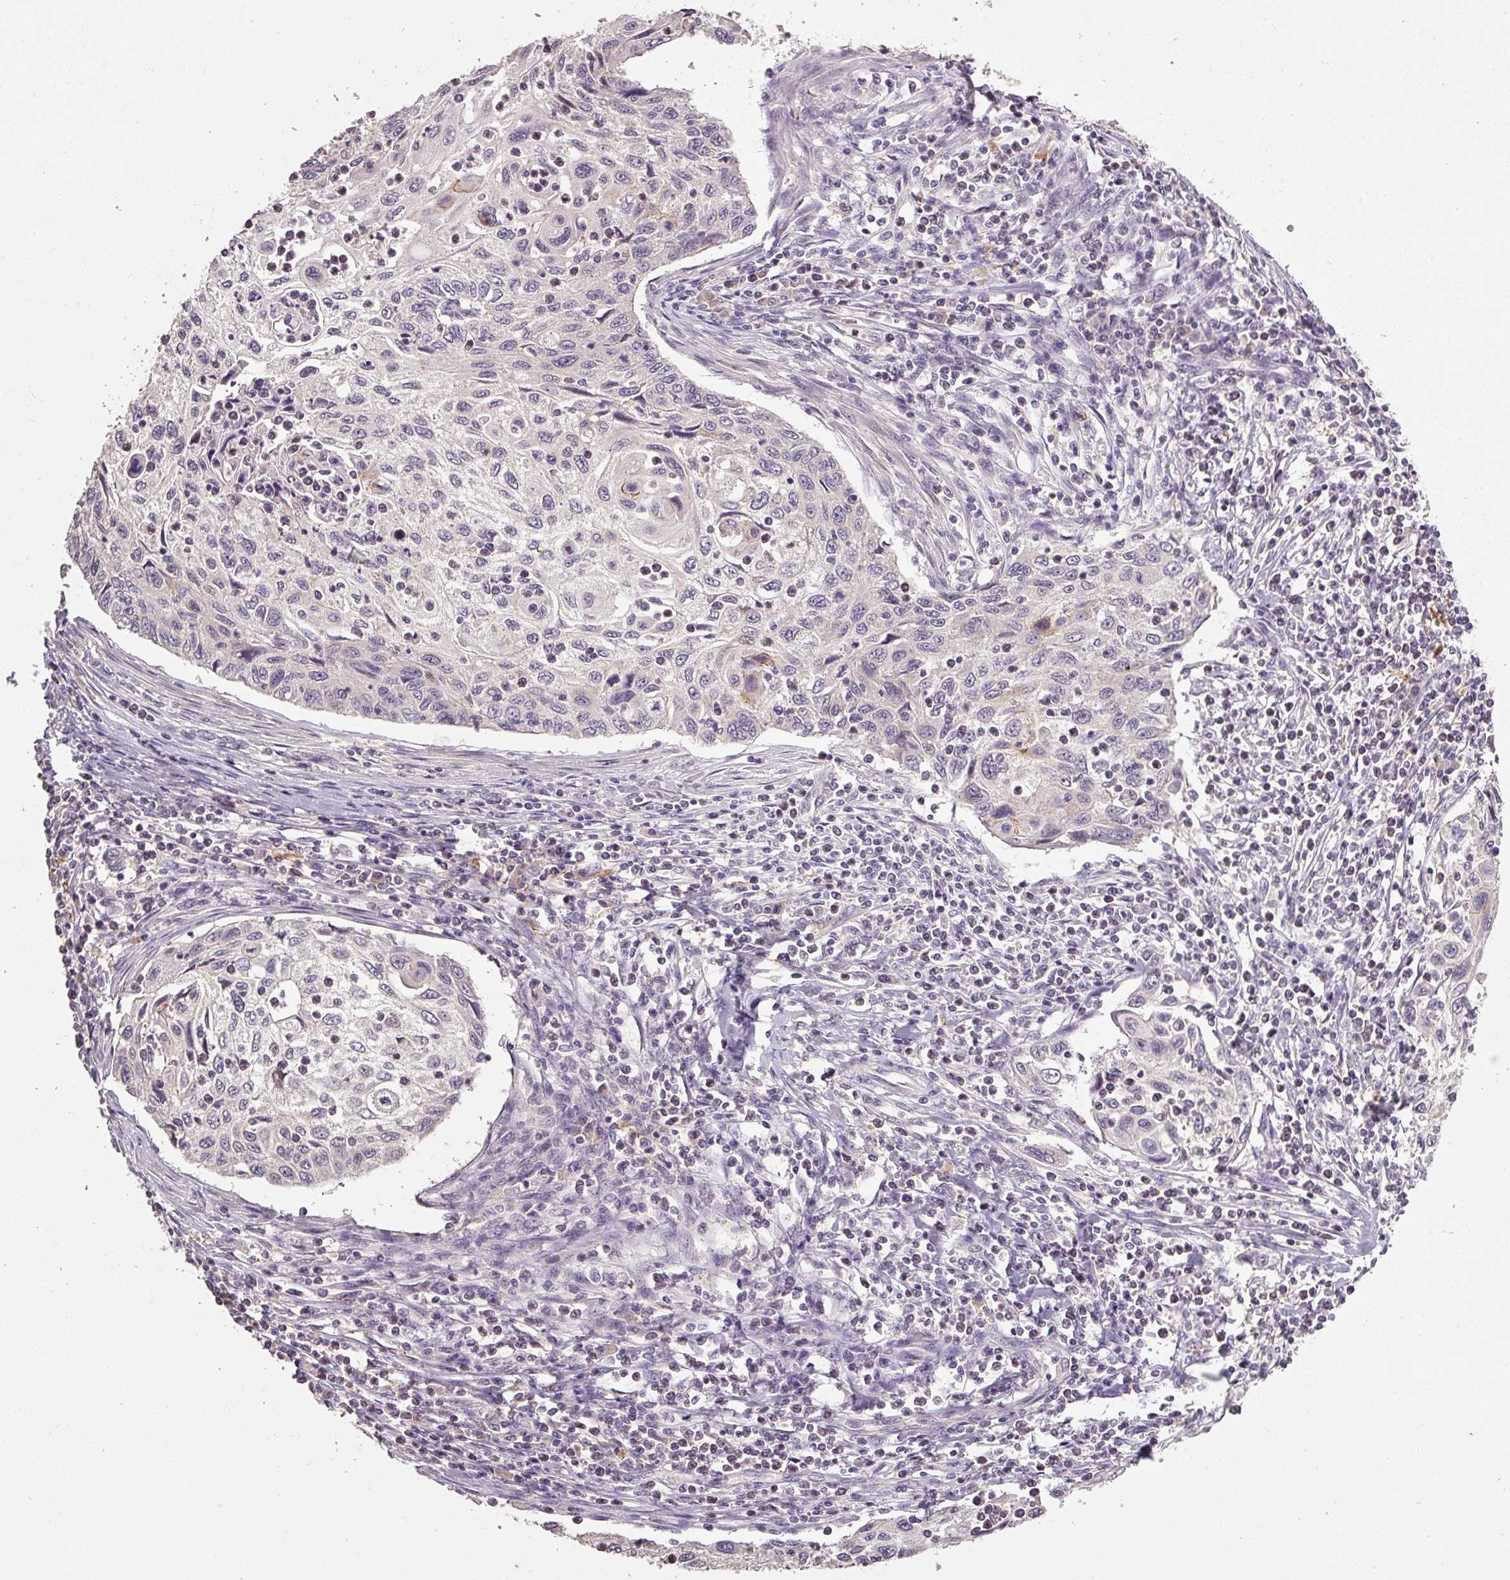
{"staining": {"intensity": "negative", "quantity": "none", "location": "none"}, "tissue": "cervical cancer", "cell_type": "Tumor cells", "image_type": "cancer", "snomed": [{"axis": "morphology", "description": "Squamous cell carcinoma, NOS"}, {"axis": "topography", "description": "Cervix"}], "caption": "Cervical cancer (squamous cell carcinoma) was stained to show a protein in brown. There is no significant expression in tumor cells. Brightfield microscopy of immunohistochemistry (IHC) stained with DAB (brown) and hematoxylin (blue), captured at high magnification.", "gene": "CFAP65", "patient": {"sex": "female", "age": 70}}